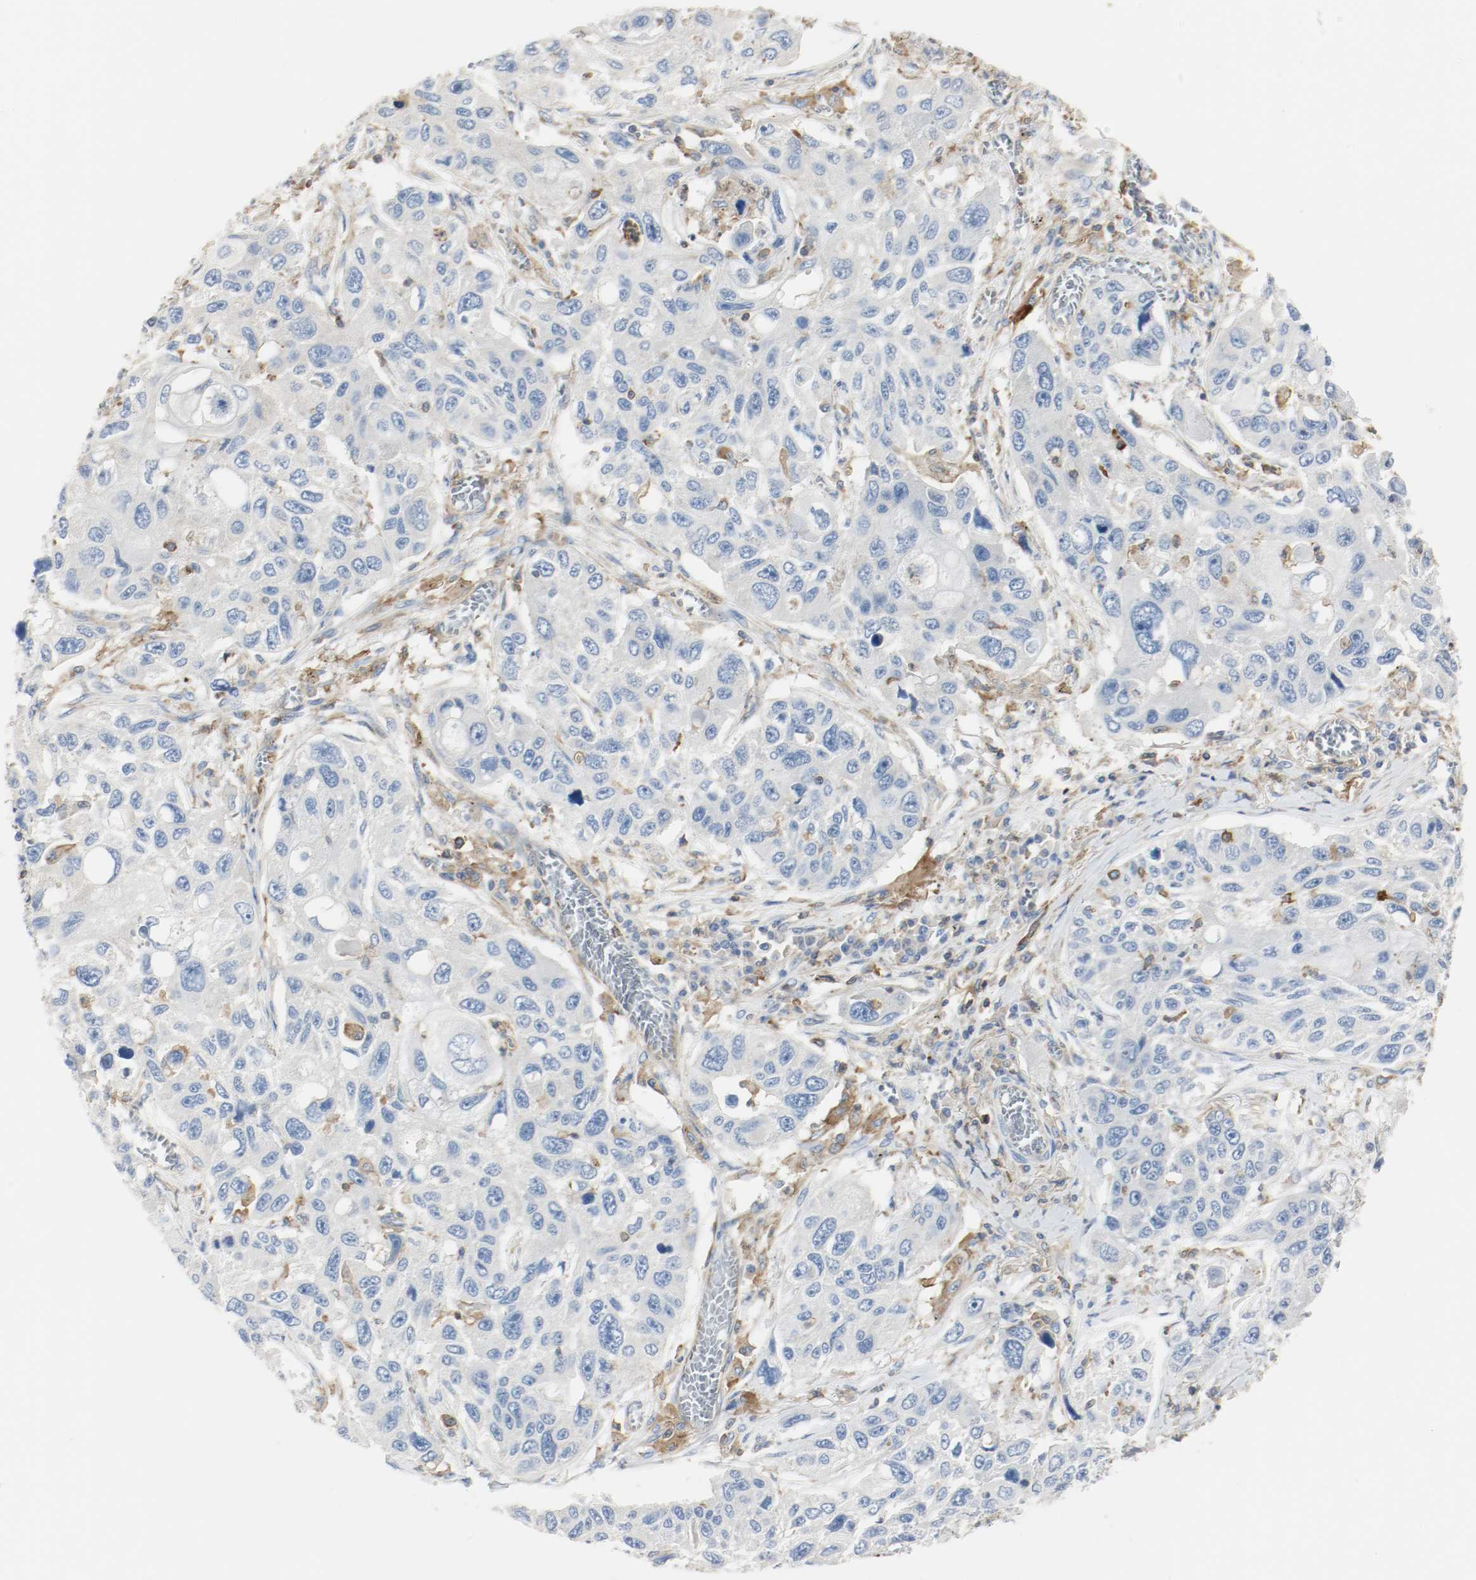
{"staining": {"intensity": "weak", "quantity": "25%-75%", "location": "cytoplasmic/membranous"}, "tissue": "lung cancer", "cell_type": "Tumor cells", "image_type": "cancer", "snomed": [{"axis": "morphology", "description": "Squamous cell carcinoma, NOS"}, {"axis": "topography", "description": "Lung"}], "caption": "Approximately 25%-75% of tumor cells in human lung cancer (squamous cell carcinoma) show weak cytoplasmic/membranous protein expression as visualized by brown immunohistochemical staining.", "gene": "ARPC1B", "patient": {"sex": "male", "age": 71}}